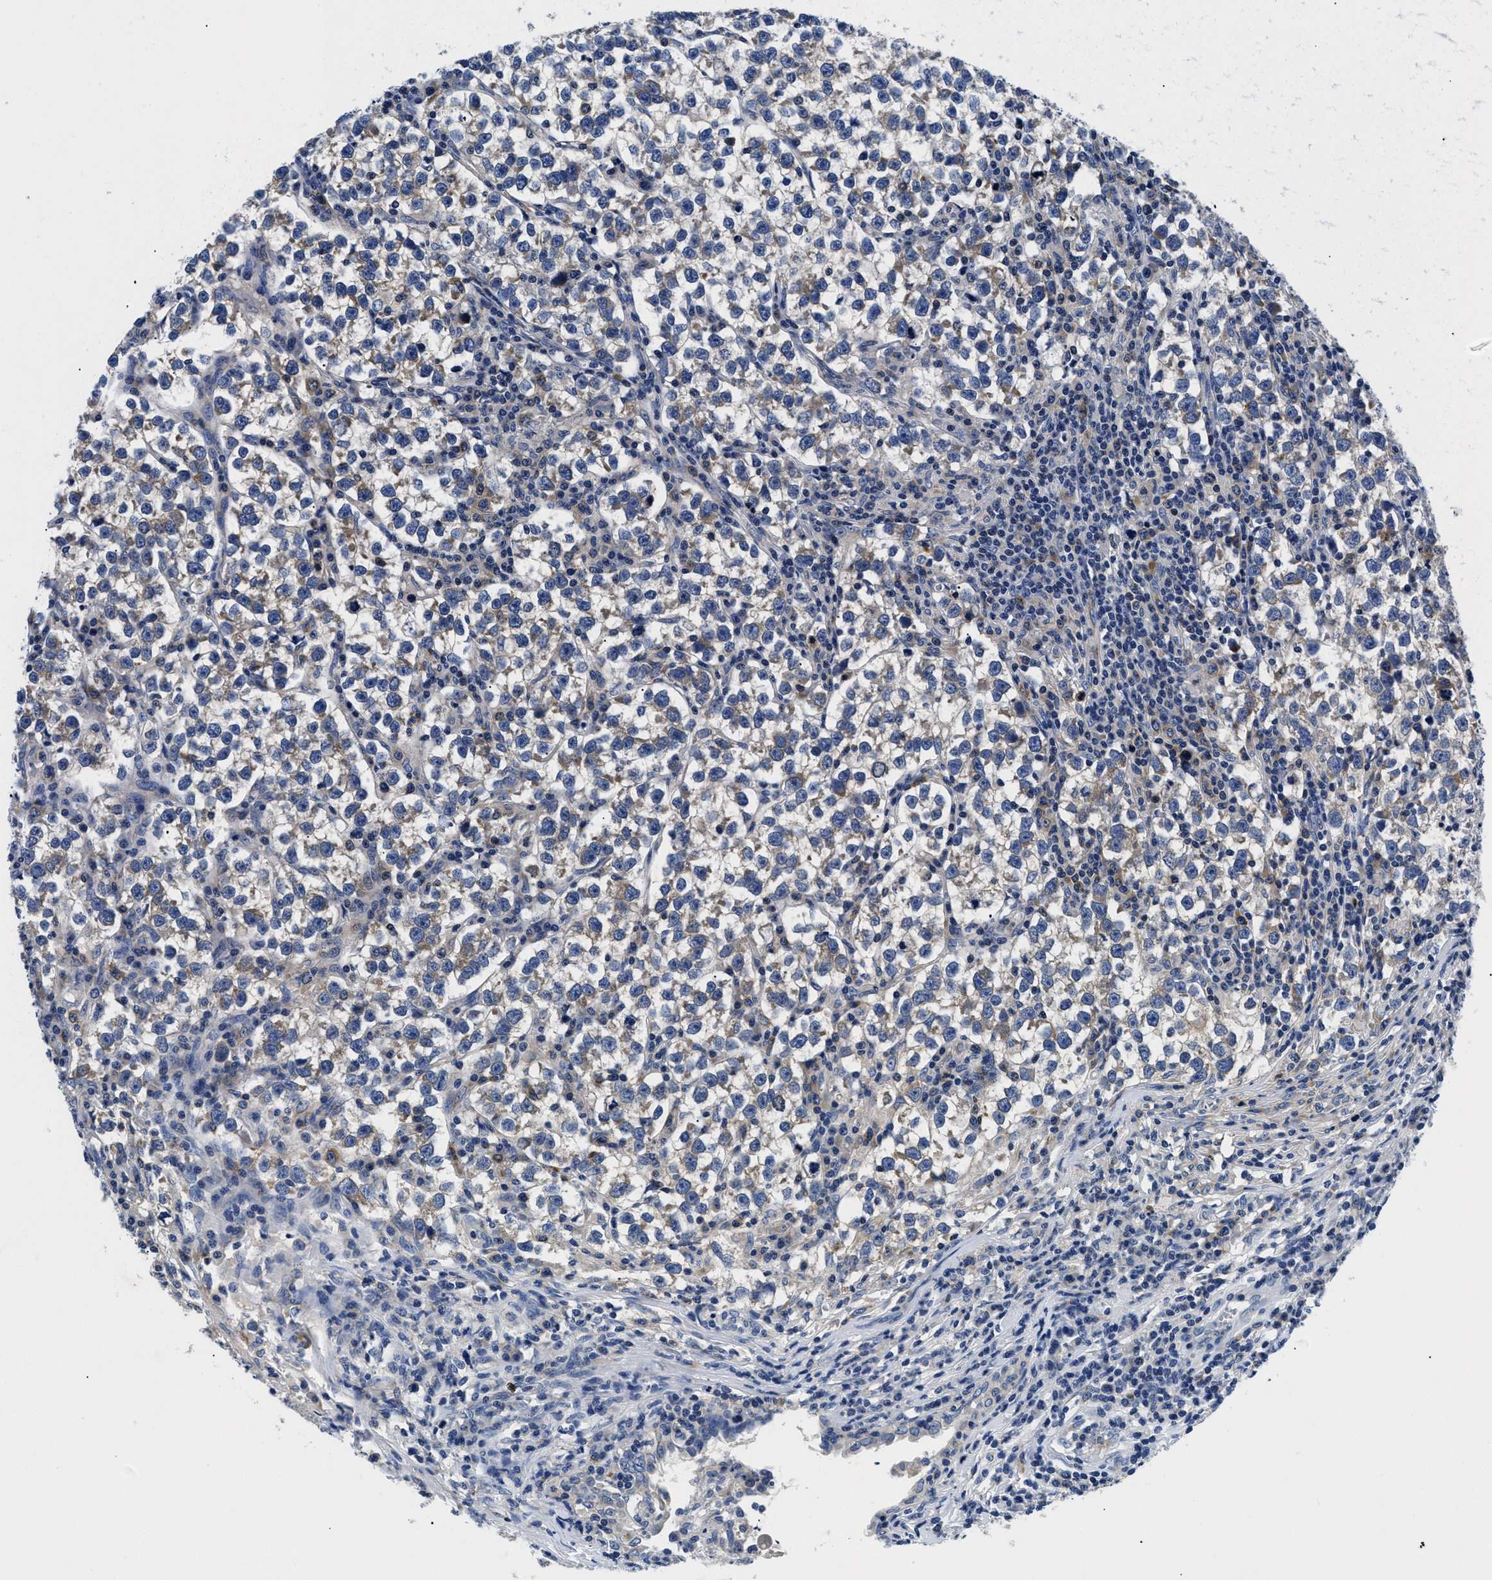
{"staining": {"intensity": "weak", "quantity": "<25%", "location": "cytoplasmic/membranous"}, "tissue": "testis cancer", "cell_type": "Tumor cells", "image_type": "cancer", "snomed": [{"axis": "morphology", "description": "Normal tissue, NOS"}, {"axis": "morphology", "description": "Seminoma, NOS"}, {"axis": "topography", "description": "Testis"}], "caption": "This is a micrograph of immunohistochemistry staining of testis cancer (seminoma), which shows no expression in tumor cells.", "gene": "MEA1", "patient": {"sex": "male", "age": 43}}